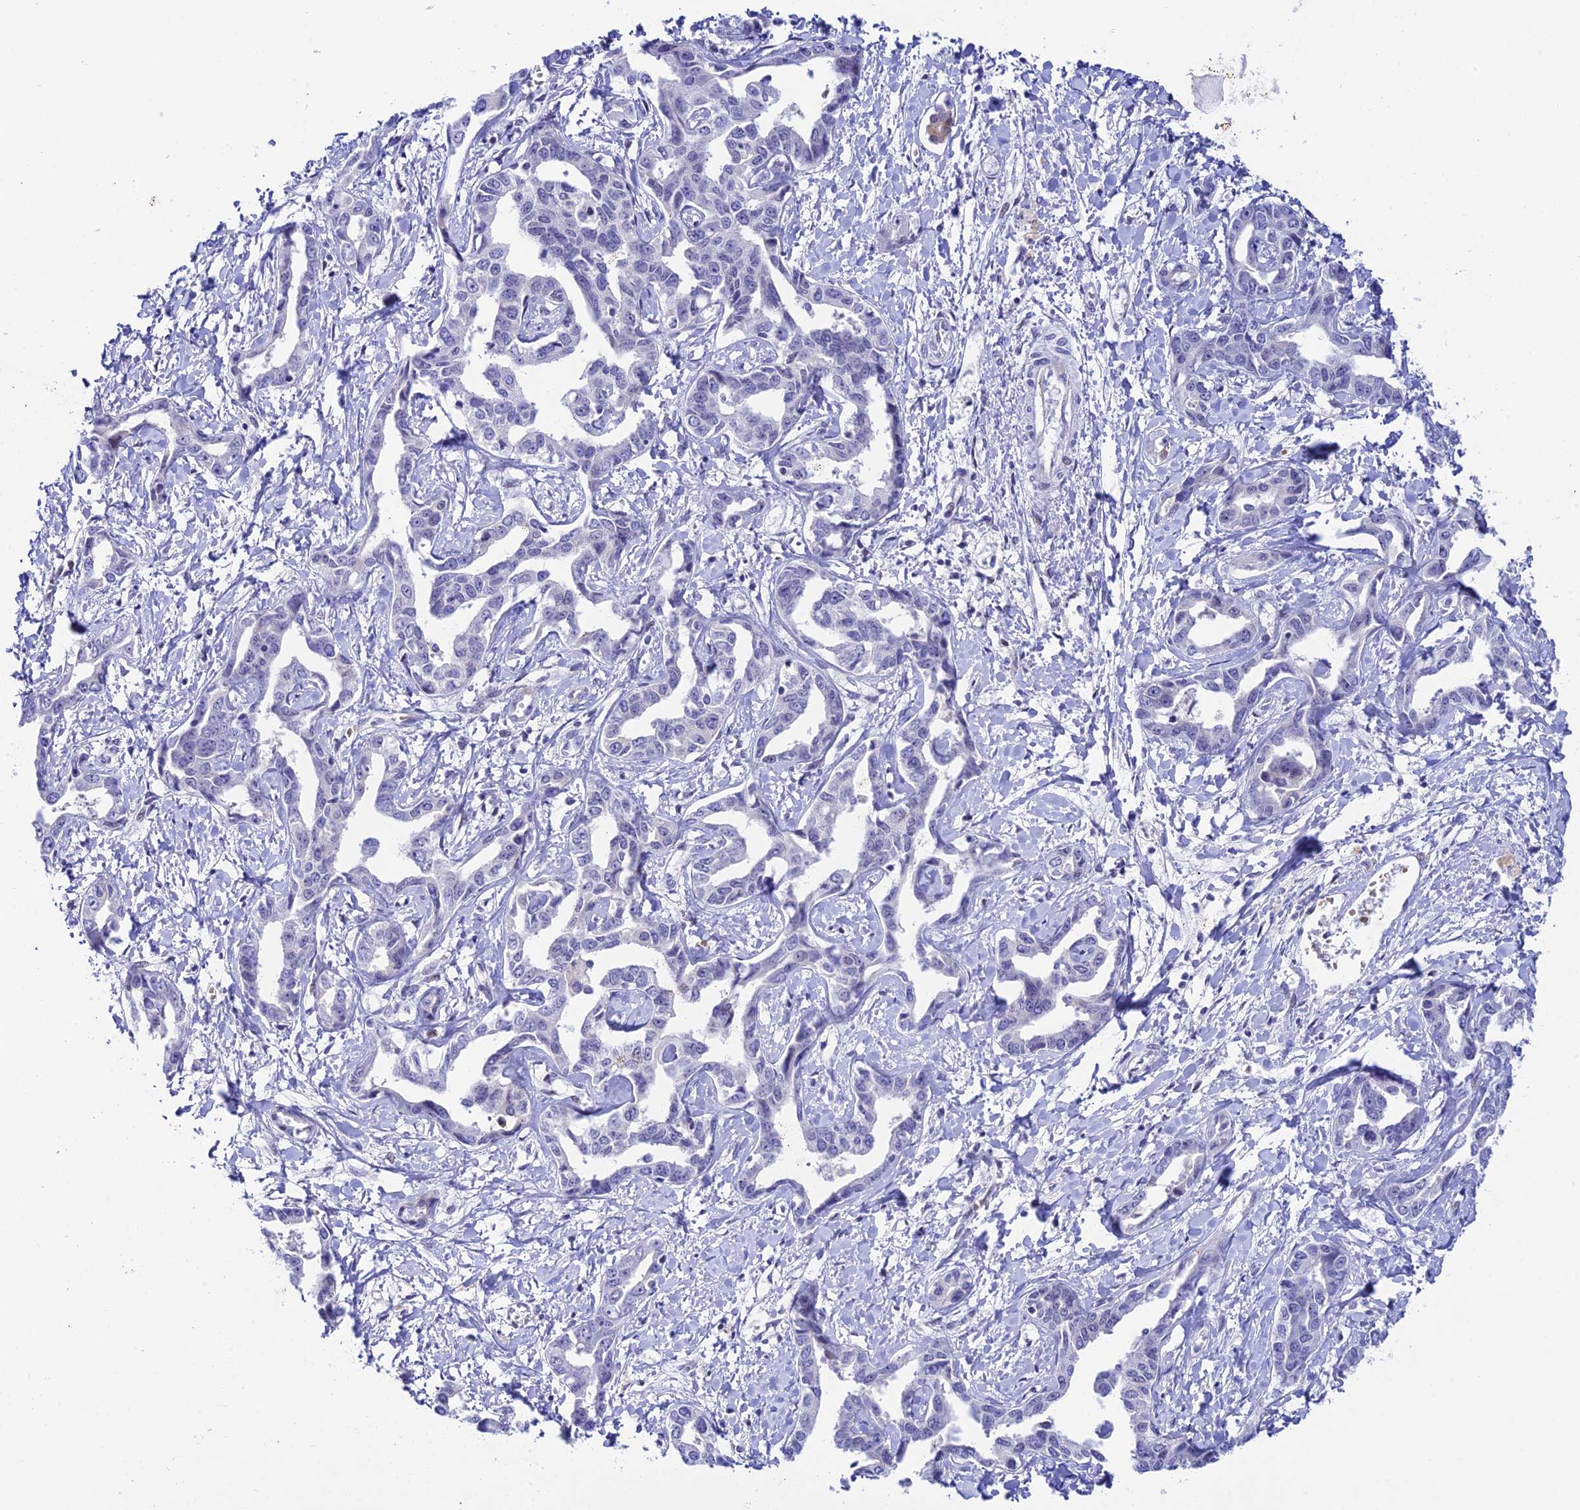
{"staining": {"intensity": "negative", "quantity": "none", "location": "none"}, "tissue": "liver cancer", "cell_type": "Tumor cells", "image_type": "cancer", "snomed": [{"axis": "morphology", "description": "Cholangiocarcinoma"}, {"axis": "topography", "description": "Liver"}], "caption": "High power microscopy image of an IHC micrograph of cholangiocarcinoma (liver), revealing no significant staining in tumor cells.", "gene": "RASGEF1B", "patient": {"sex": "male", "age": 59}}